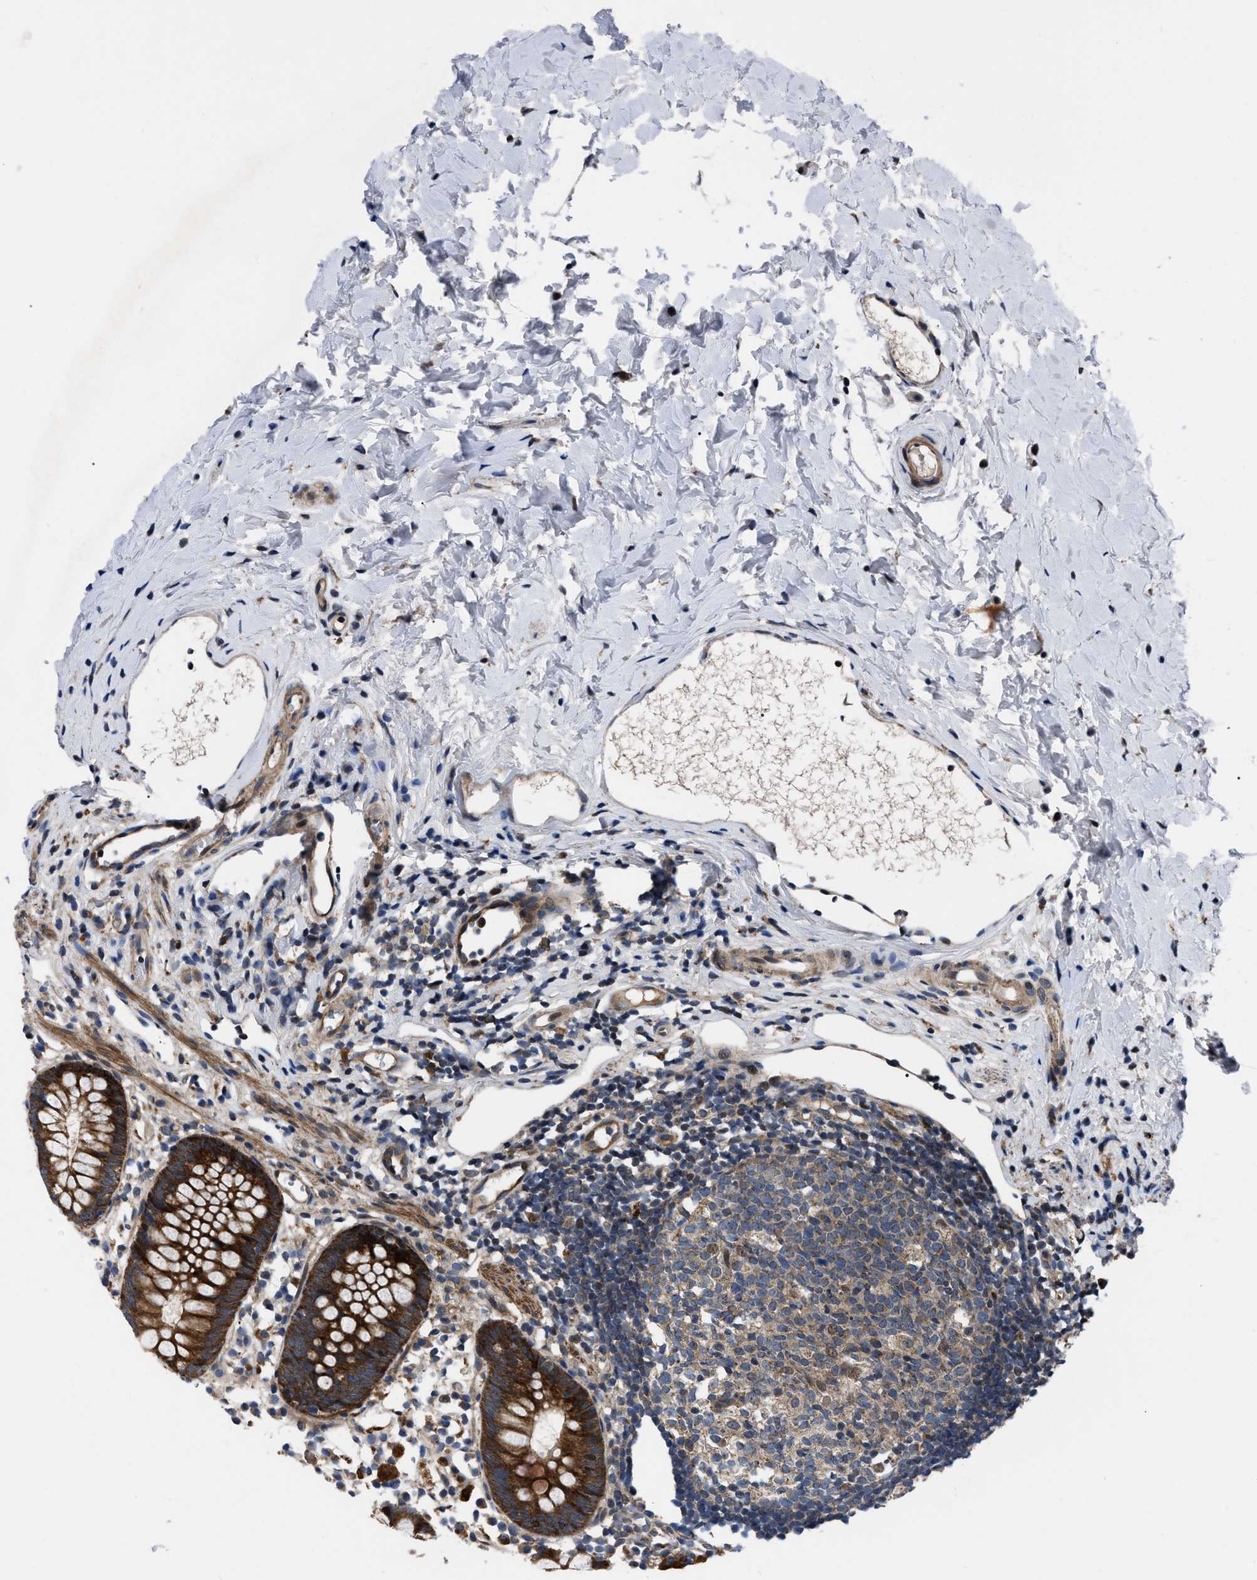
{"staining": {"intensity": "strong", "quantity": ">75%", "location": "cytoplasmic/membranous"}, "tissue": "appendix", "cell_type": "Glandular cells", "image_type": "normal", "snomed": [{"axis": "morphology", "description": "Normal tissue, NOS"}, {"axis": "topography", "description": "Appendix"}], "caption": "Immunohistochemical staining of normal human appendix demonstrates high levels of strong cytoplasmic/membranous positivity in approximately >75% of glandular cells.", "gene": "PPWD1", "patient": {"sex": "female", "age": 20}}